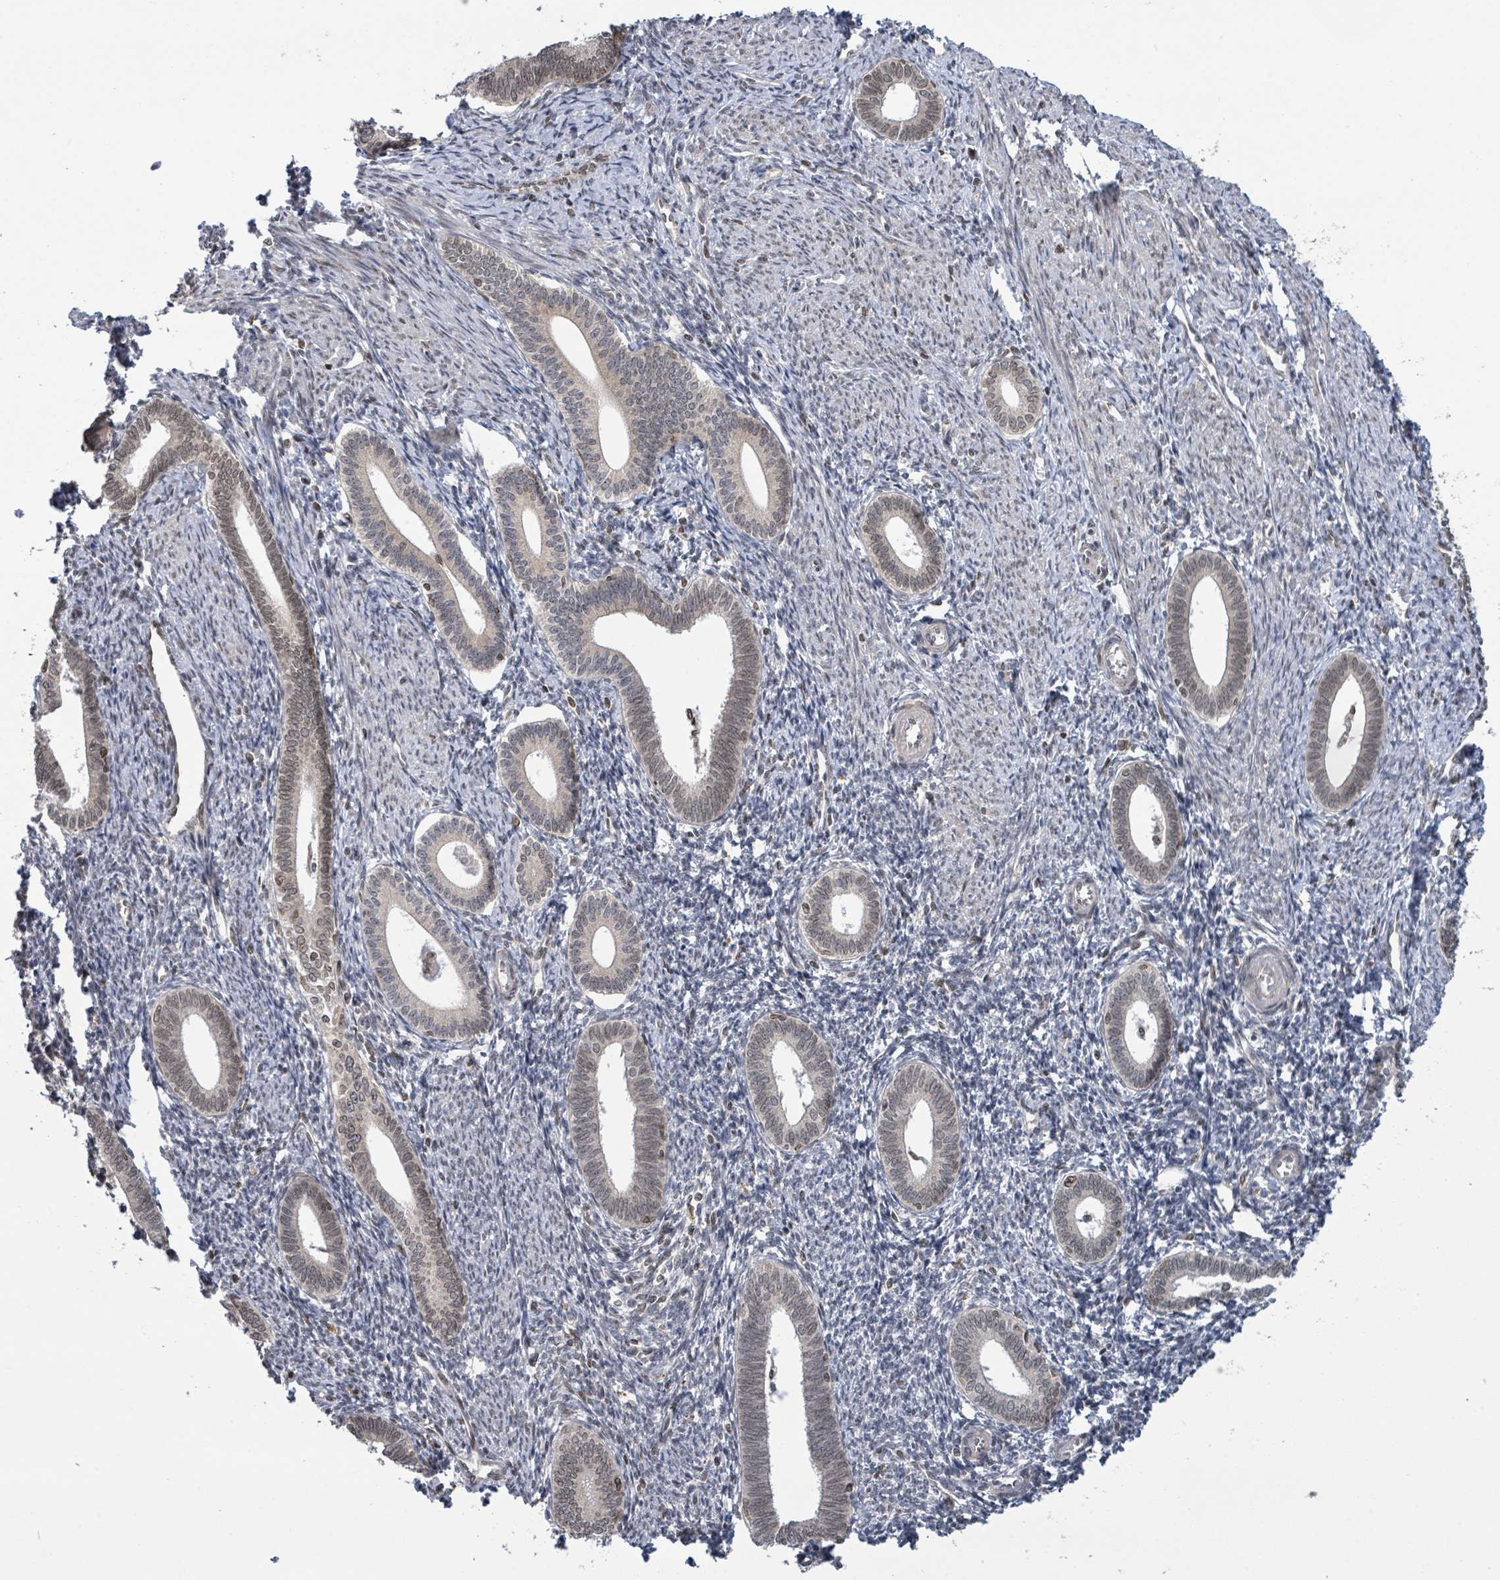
{"staining": {"intensity": "negative", "quantity": "none", "location": "none"}, "tissue": "endometrium", "cell_type": "Cells in endometrial stroma", "image_type": "normal", "snomed": [{"axis": "morphology", "description": "Normal tissue, NOS"}, {"axis": "topography", "description": "Endometrium"}], "caption": "Endometrium was stained to show a protein in brown. There is no significant staining in cells in endometrial stroma. (Immunohistochemistry (ihc), brightfield microscopy, high magnification).", "gene": "SBF2", "patient": {"sex": "female", "age": 41}}